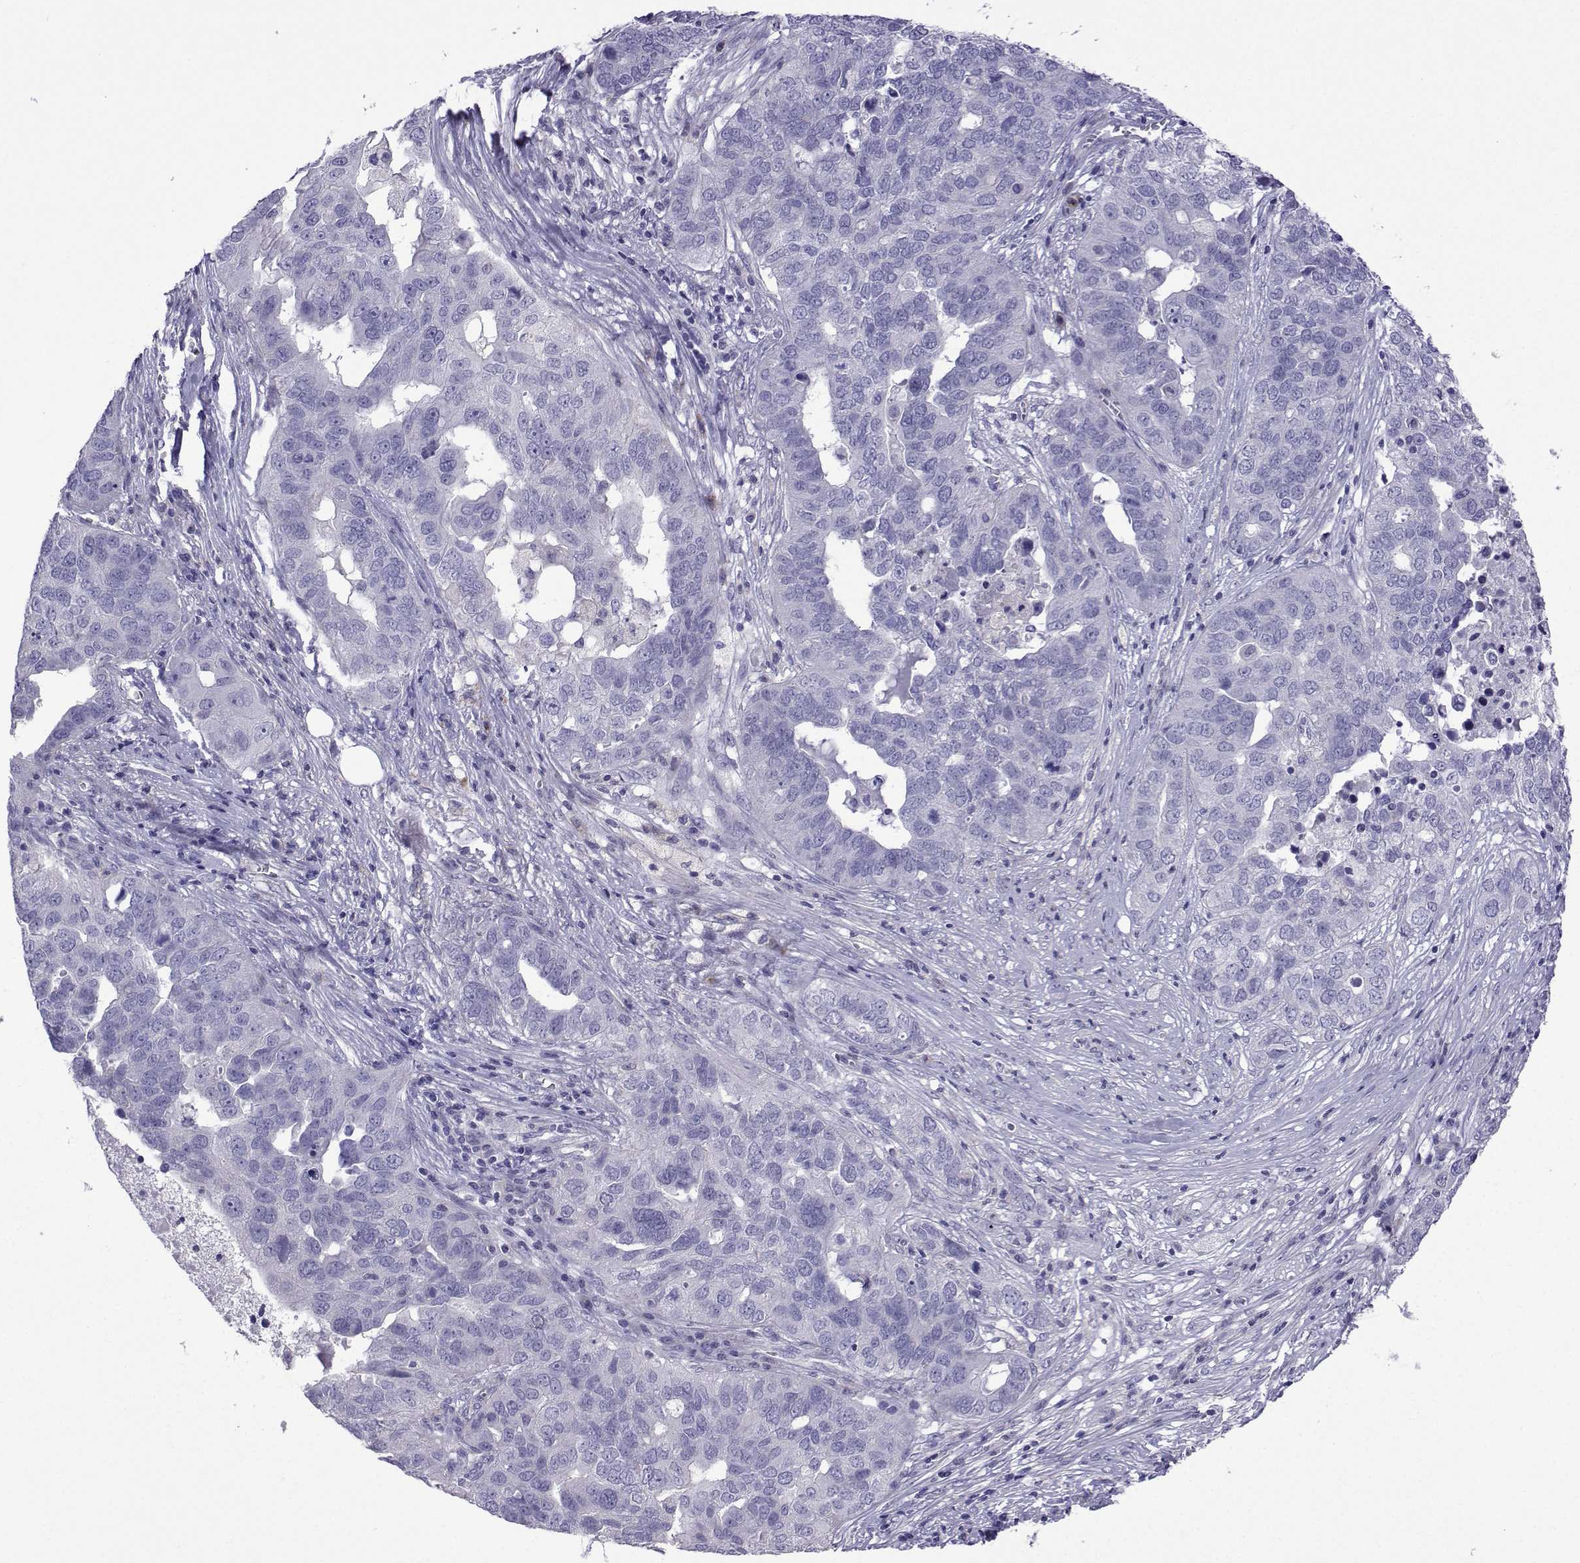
{"staining": {"intensity": "negative", "quantity": "none", "location": "none"}, "tissue": "ovarian cancer", "cell_type": "Tumor cells", "image_type": "cancer", "snomed": [{"axis": "morphology", "description": "Carcinoma, endometroid"}, {"axis": "topography", "description": "Soft tissue"}, {"axis": "topography", "description": "Ovary"}], "caption": "The histopathology image reveals no staining of tumor cells in ovarian endometroid carcinoma. (DAB immunohistochemistry (IHC) with hematoxylin counter stain).", "gene": "CFAP70", "patient": {"sex": "female", "age": 52}}